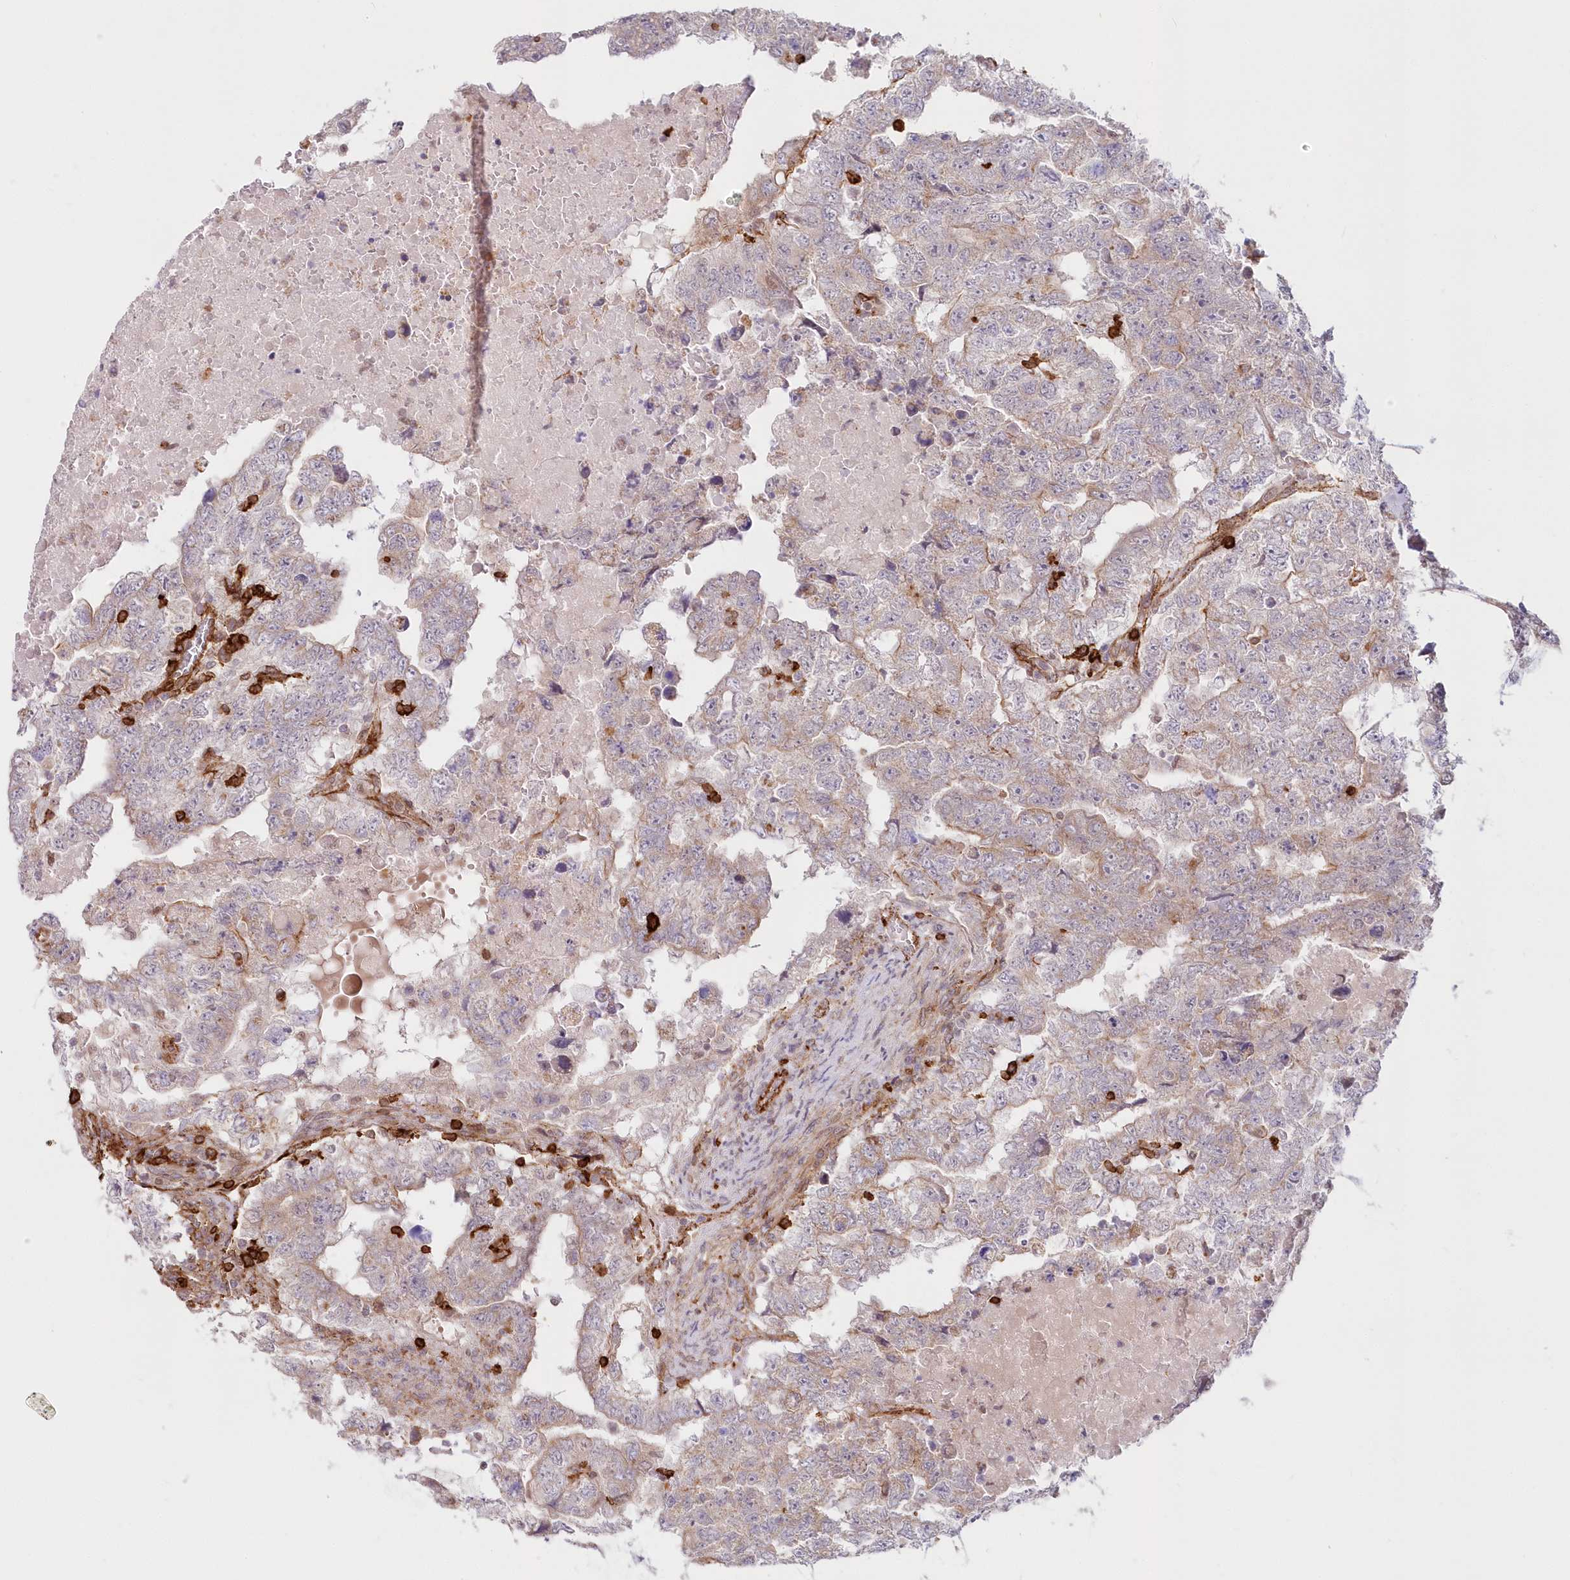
{"staining": {"intensity": "weak", "quantity": "<25%", "location": "cytoplasmic/membranous"}, "tissue": "testis cancer", "cell_type": "Tumor cells", "image_type": "cancer", "snomed": [{"axis": "morphology", "description": "Carcinoma, Embryonal, NOS"}, {"axis": "topography", "description": "Testis"}], "caption": "This is an IHC photomicrograph of testis cancer (embryonal carcinoma). There is no positivity in tumor cells.", "gene": "AFAP1L2", "patient": {"sex": "male", "age": 36}}